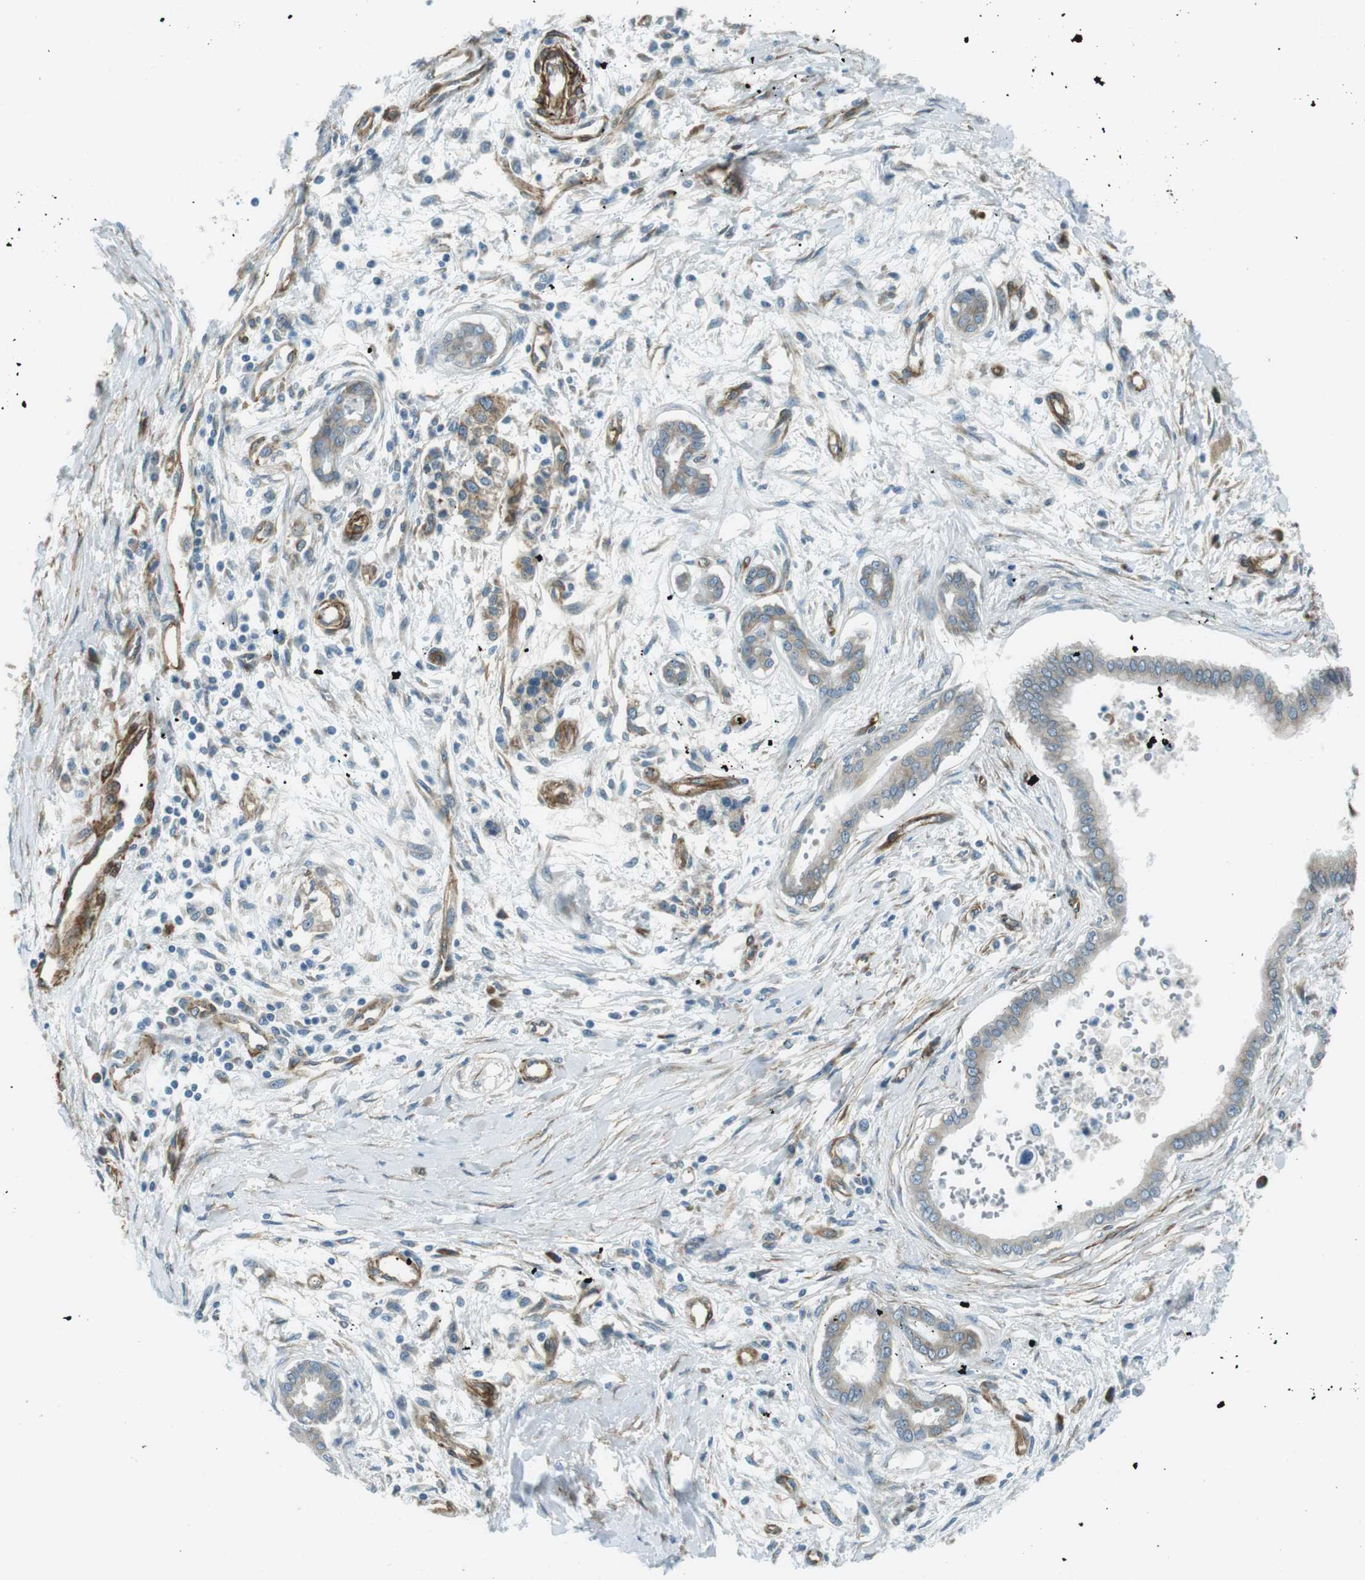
{"staining": {"intensity": "weak", "quantity": ">75%", "location": "cytoplasmic/membranous"}, "tissue": "pancreatic cancer", "cell_type": "Tumor cells", "image_type": "cancer", "snomed": [{"axis": "morphology", "description": "Adenocarcinoma, NOS"}, {"axis": "topography", "description": "Pancreas"}], "caption": "Brown immunohistochemical staining in human adenocarcinoma (pancreatic) exhibits weak cytoplasmic/membranous positivity in approximately >75% of tumor cells.", "gene": "ODR4", "patient": {"sex": "male", "age": 56}}